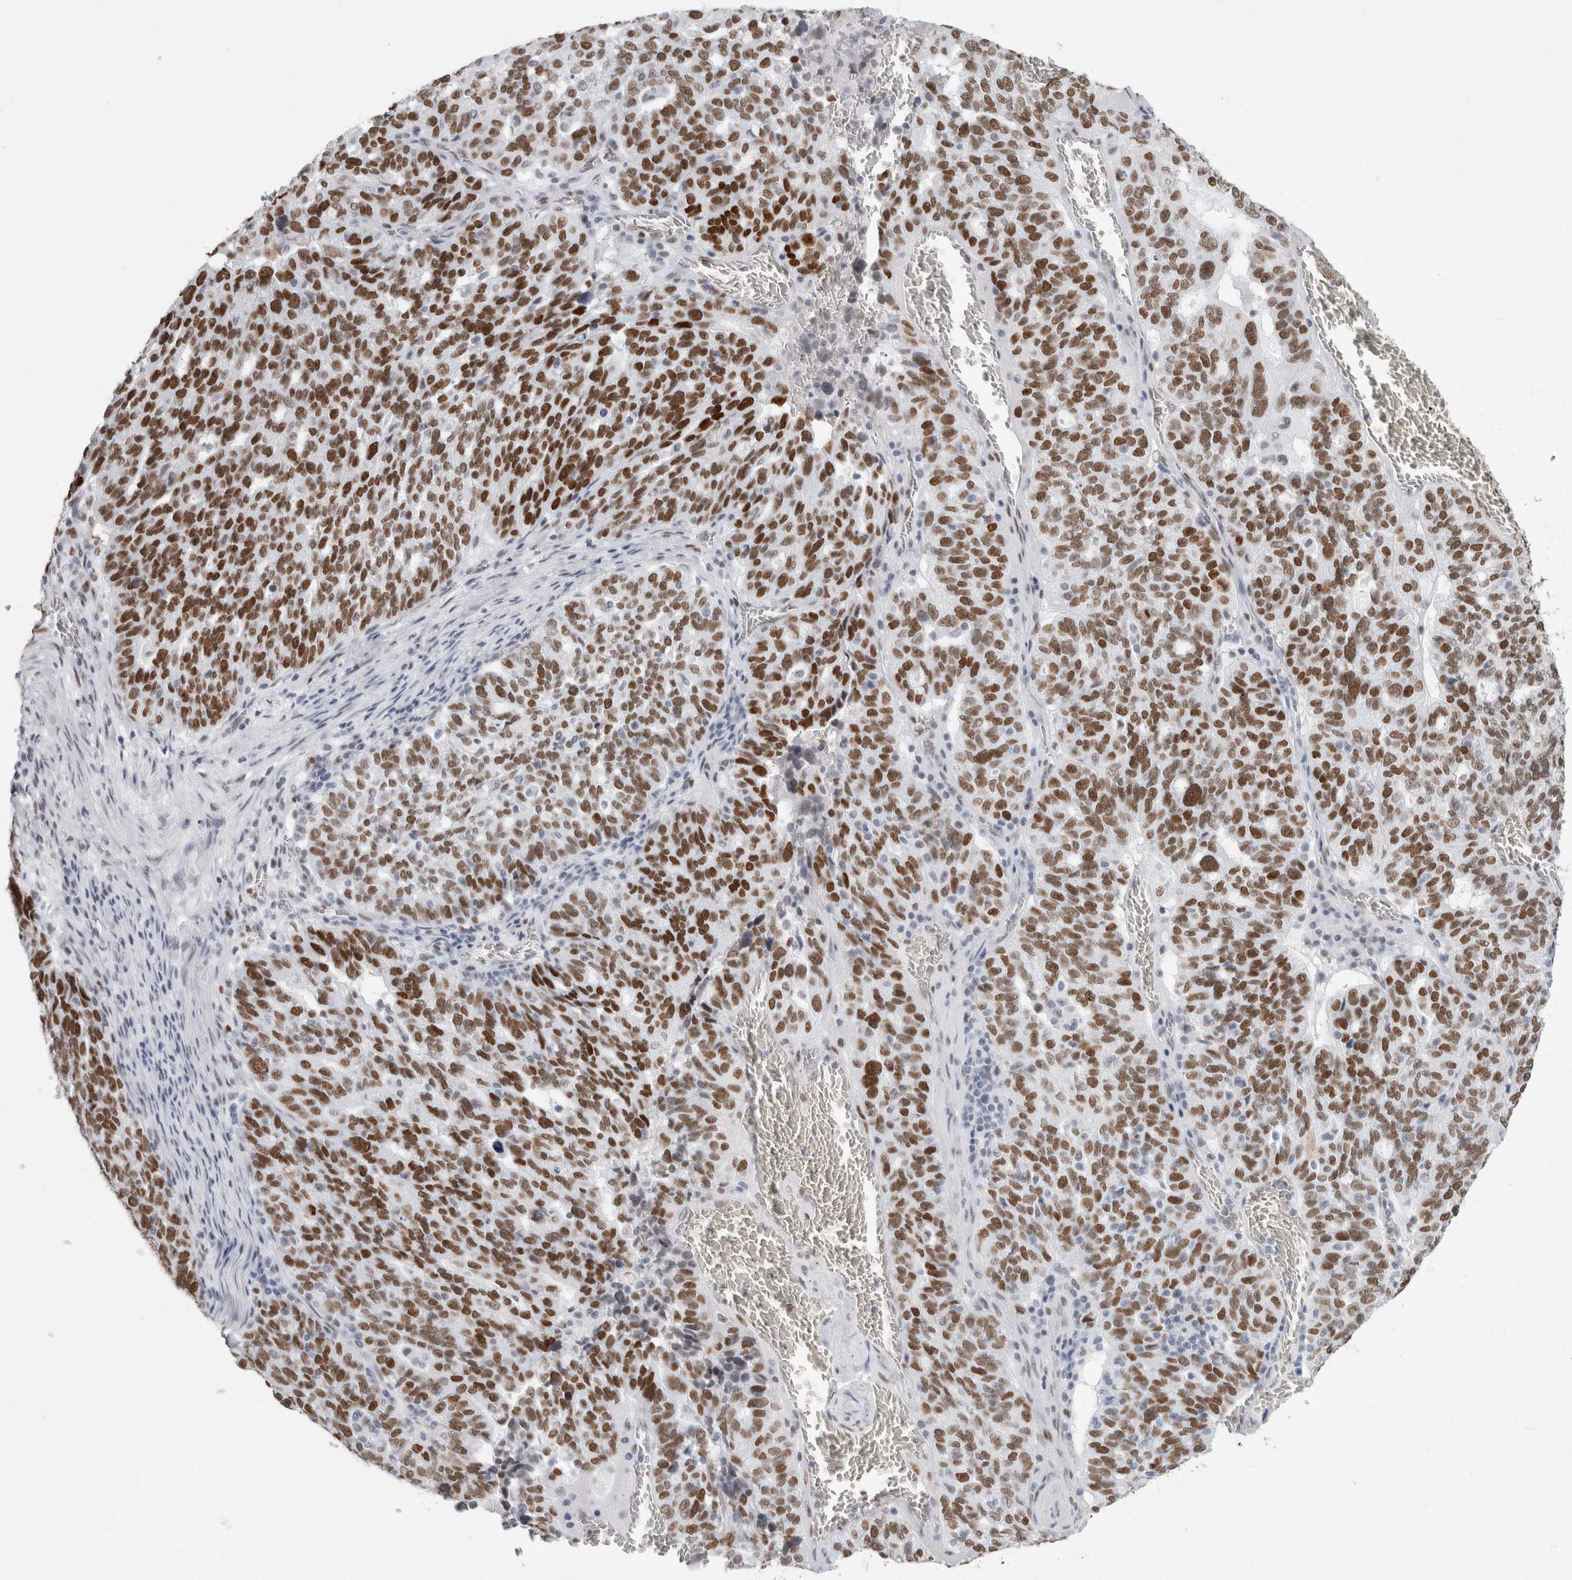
{"staining": {"intensity": "strong", "quantity": ">75%", "location": "nuclear"}, "tissue": "ovarian cancer", "cell_type": "Tumor cells", "image_type": "cancer", "snomed": [{"axis": "morphology", "description": "Cystadenocarcinoma, serous, NOS"}, {"axis": "topography", "description": "Ovary"}], "caption": "The image shows immunohistochemical staining of ovarian serous cystadenocarcinoma. There is strong nuclear positivity is seen in about >75% of tumor cells.", "gene": "SMARCC1", "patient": {"sex": "female", "age": 59}}